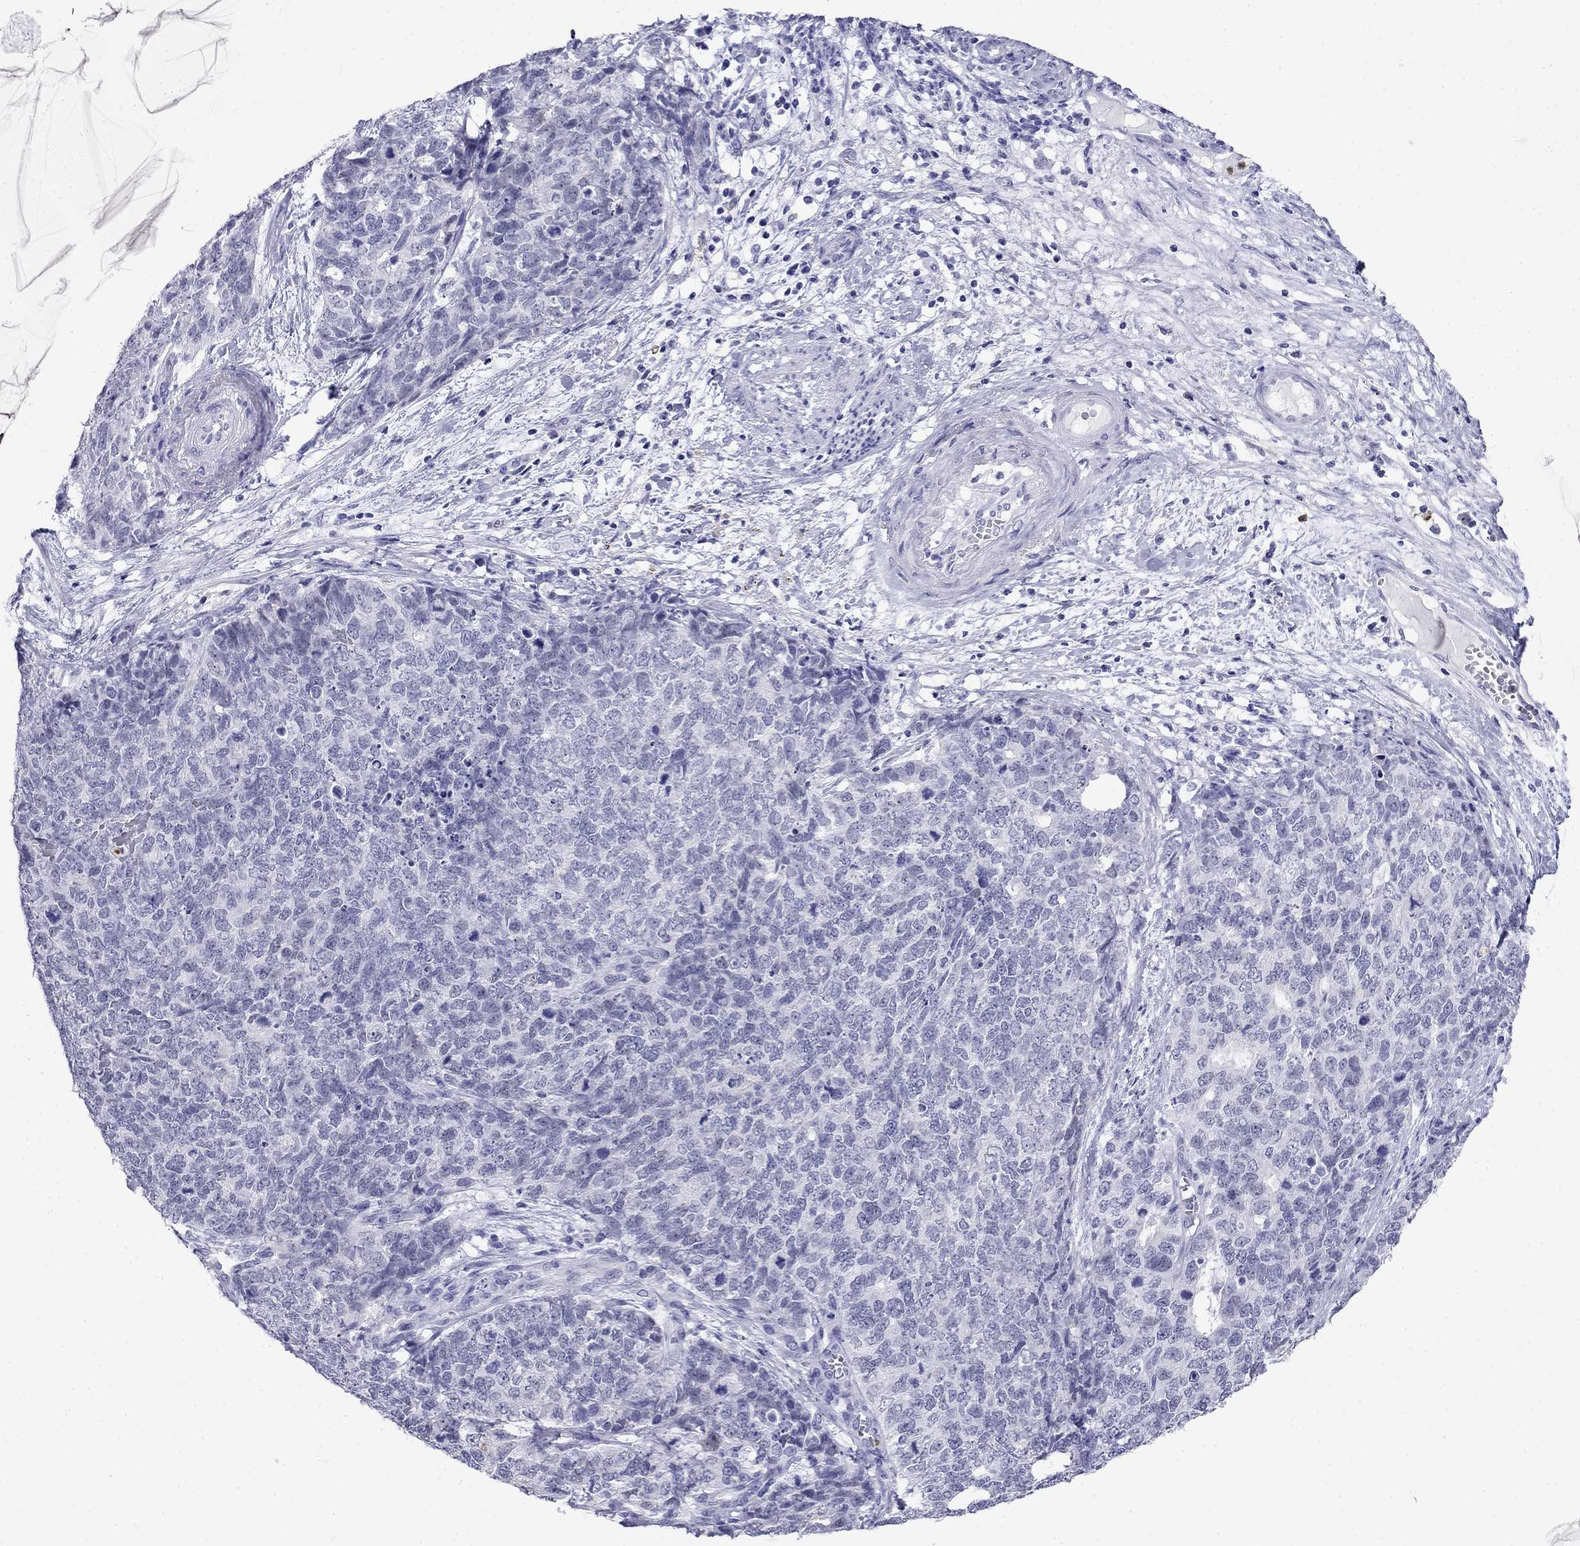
{"staining": {"intensity": "negative", "quantity": "none", "location": "none"}, "tissue": "cervical cancer", "cell_type": "Tumor cells", "image_type": "cancer", "snomed": [{"axis": "morphology", "description": "Squamous cell carcinoma, NOS"}, {"axis": "topography", "description": "Cervix"}], "caption": "High magnification brightfield microscopy of cervical cancer (squamous cell carcinoma) stained with DAB (3,3'-diaminobenzidine) (brown) and counterstained with hematoxylin (blue): tumor cells show no significant staining.", "gene": "PPP1R36", "patient": {"sex": "female", "age": 63}}